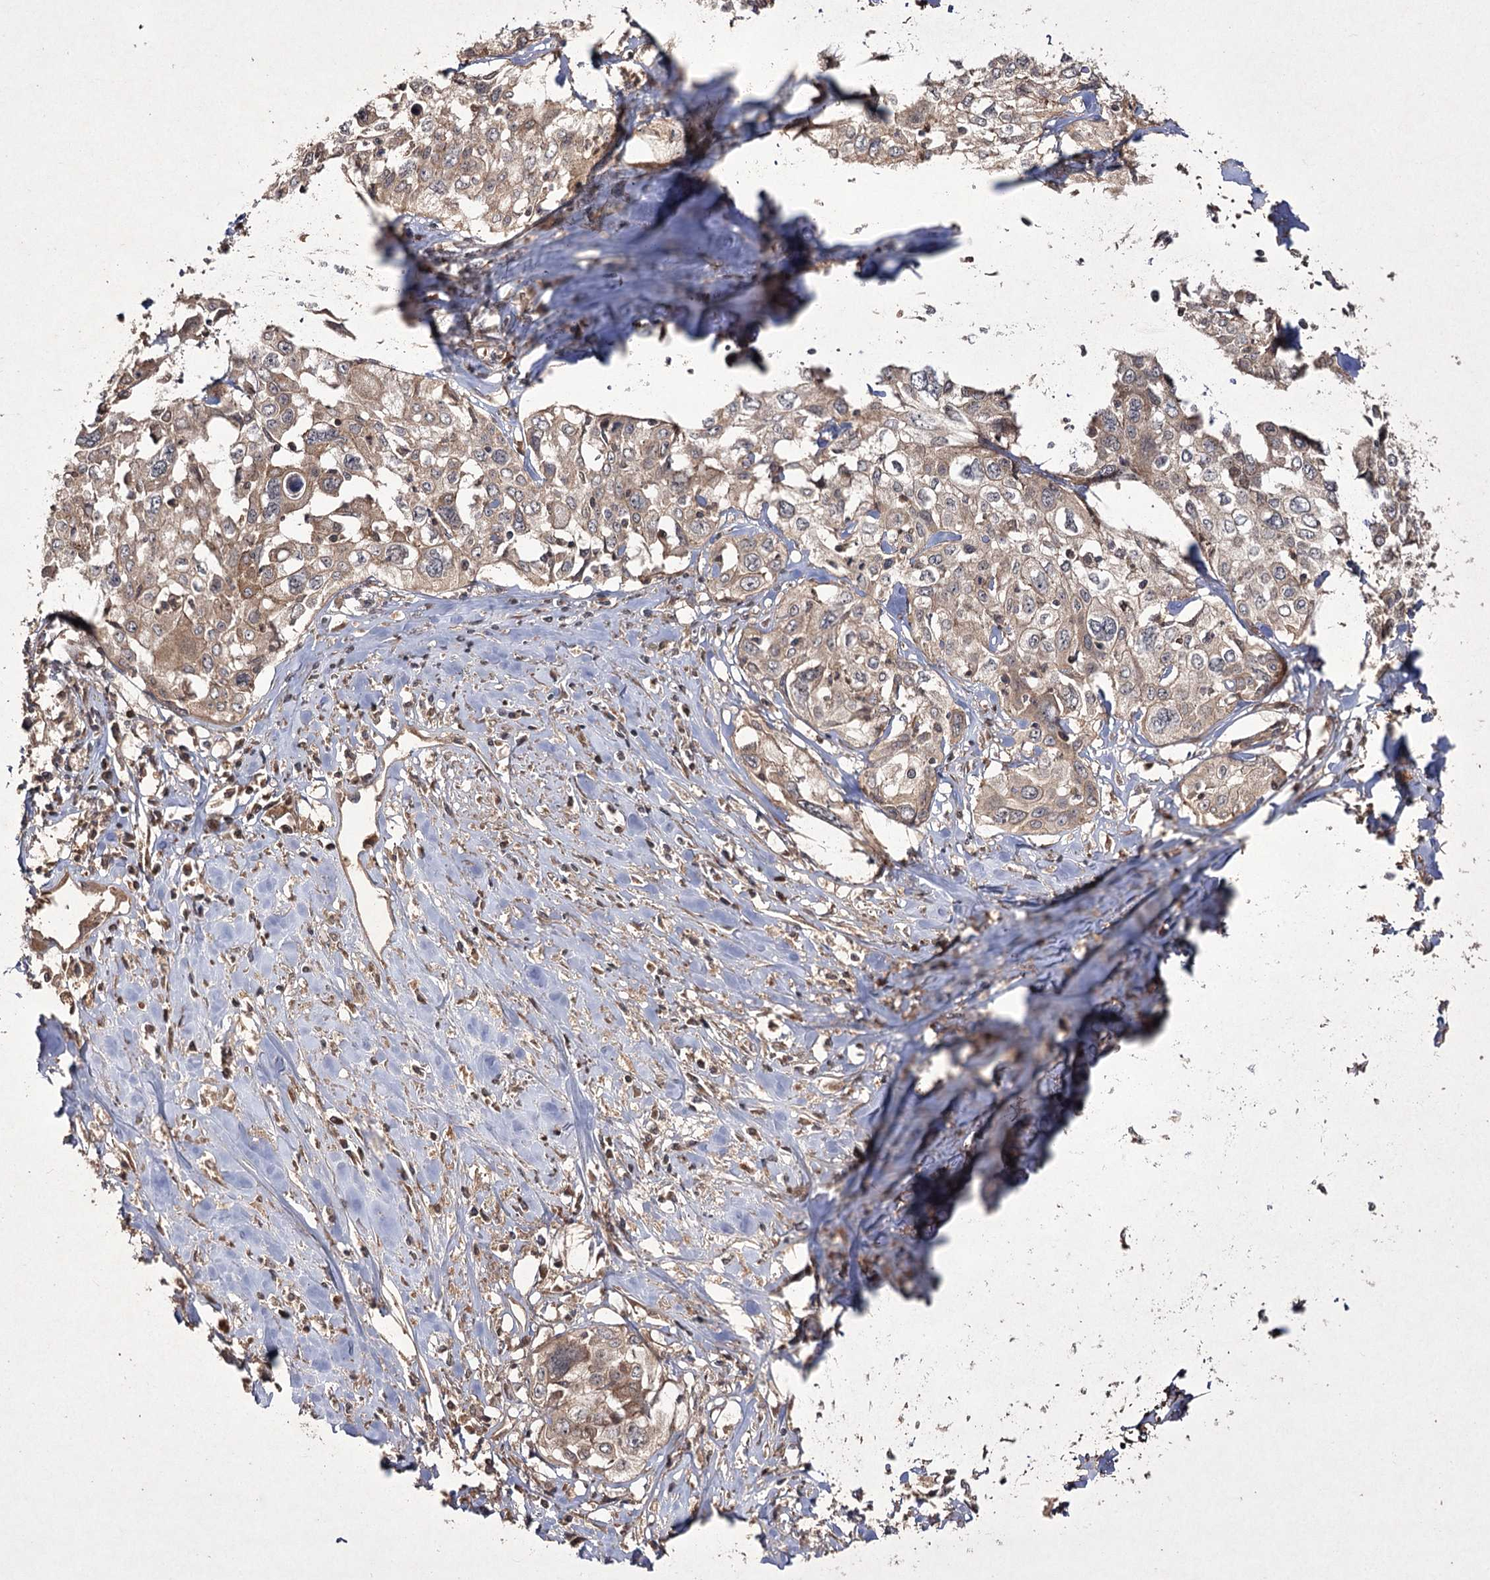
{"staining": {"intensity": "weak", "quantity": ">75%", "location": "cytoplasmic/membranous"}, "tissue": "cervical cancer", "cell_type": "Tumor cells", "image_type": "cancer", "snomed": [{"axis": "morphology", "description": "Squamous cell carcinoma, NOS"}, {"axis": "topography", "description": "Cervix"}], "caption": "Tumor cells show low levels of weak cytoplasmic/membranous positivity in about >75% of cells in cervical cancer. Using DAB (brown) and hematoxylin (blue) stains, captured at high magnification using brightfield microscopy.", "gene": "FANCL", "patient": {"sex": "female", "age": 31}}